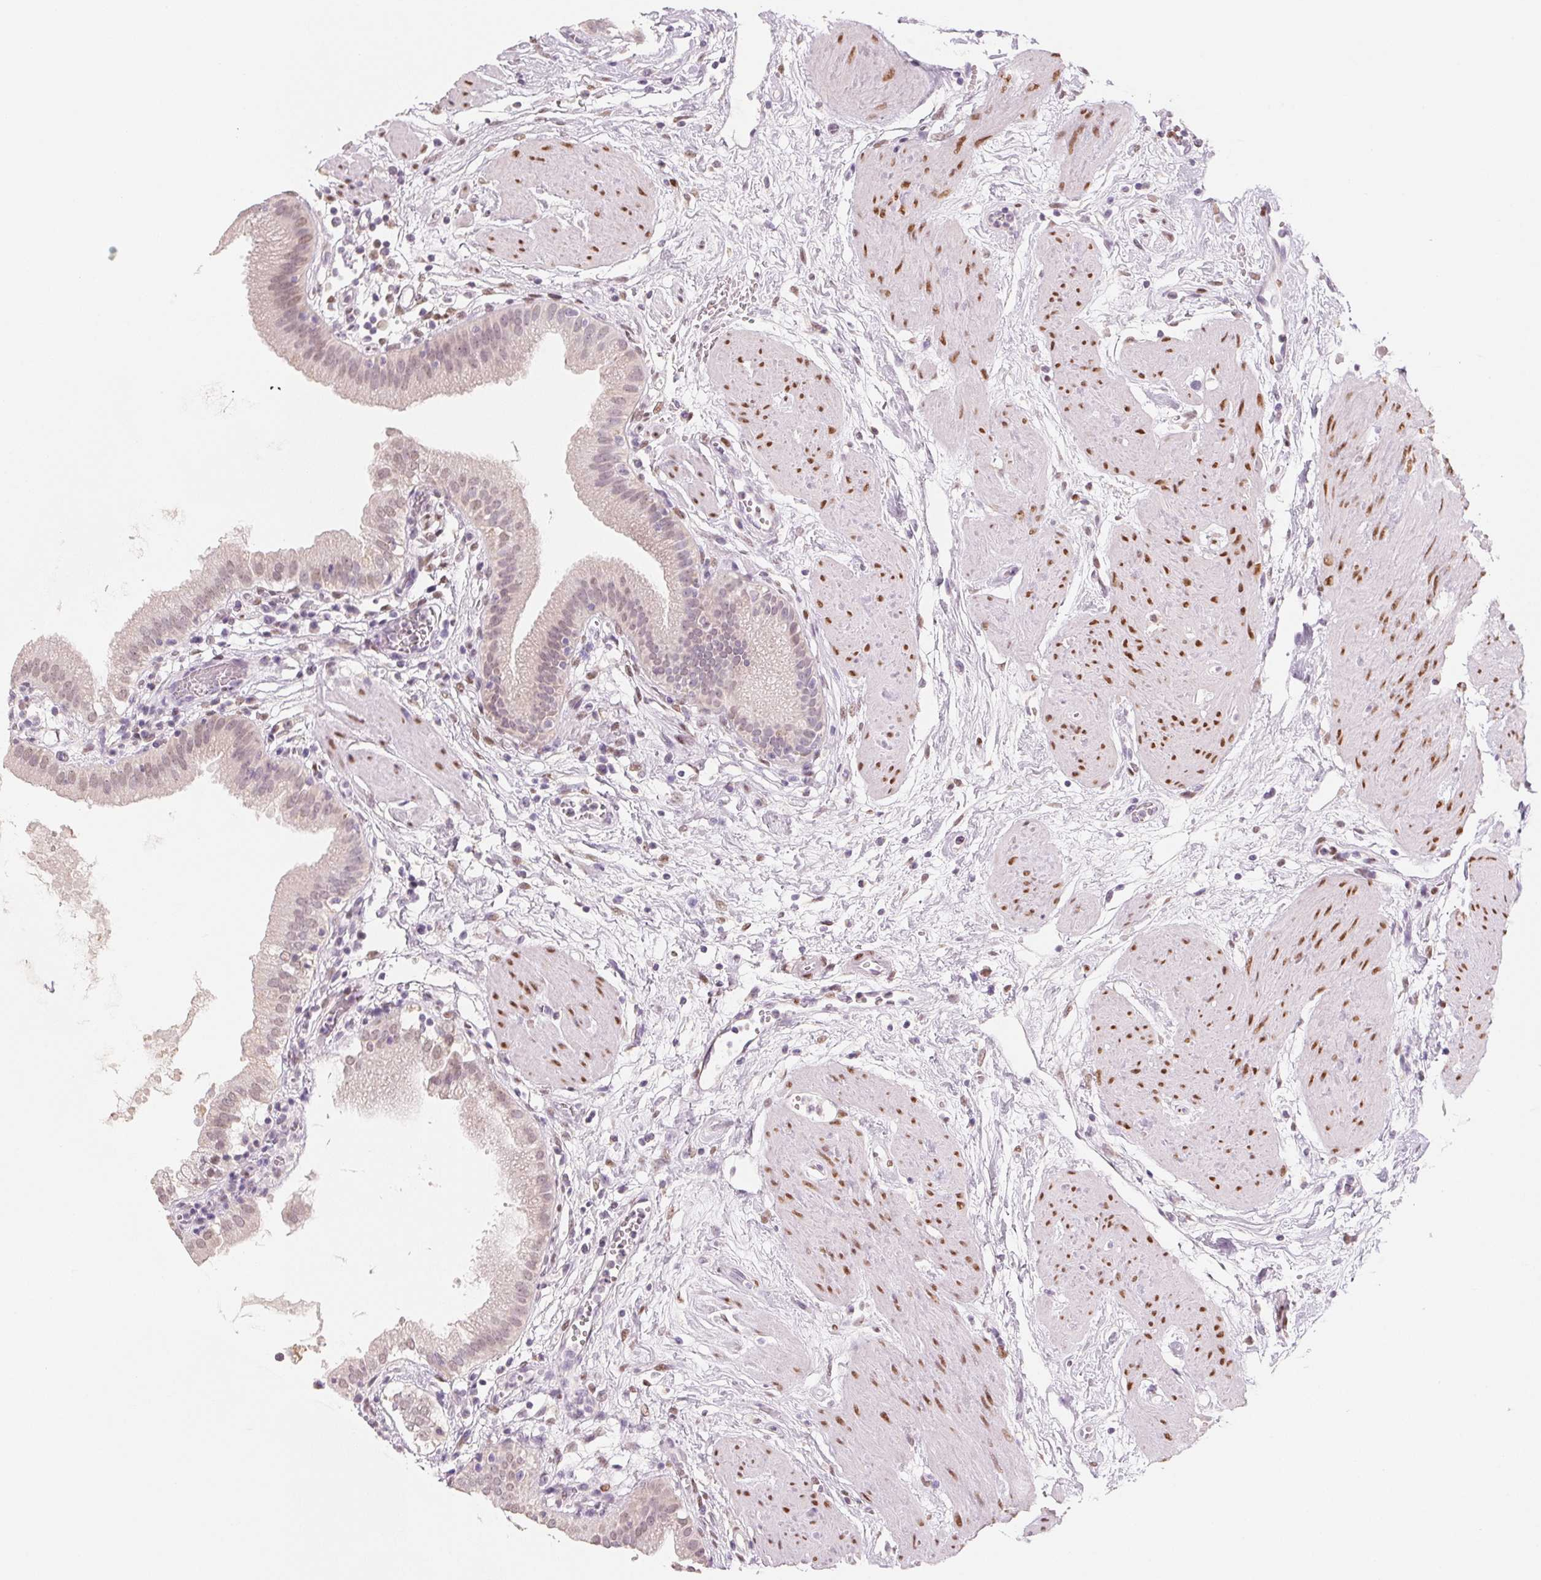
{"staining": {"intensity": "weak", "quantity": "<25%", "location": "nuclear"}, "tissue": "gallbladder", "cell_type": "Glandular cells", "image_type": "normal", "snomed": [{"axis": "morphology", "description": "Normal tissue, NOS"}, {"axis": "topography", "description": "Gallbladder"}], "caption": "Immunohistochemistry histopathology image of normal gallbladder: human gallbladder stained with DAB reveals no significant protein positivity in glandular cells.", "gene": "SMARCD3", "patient": {"sex": "female", "age": 65}}